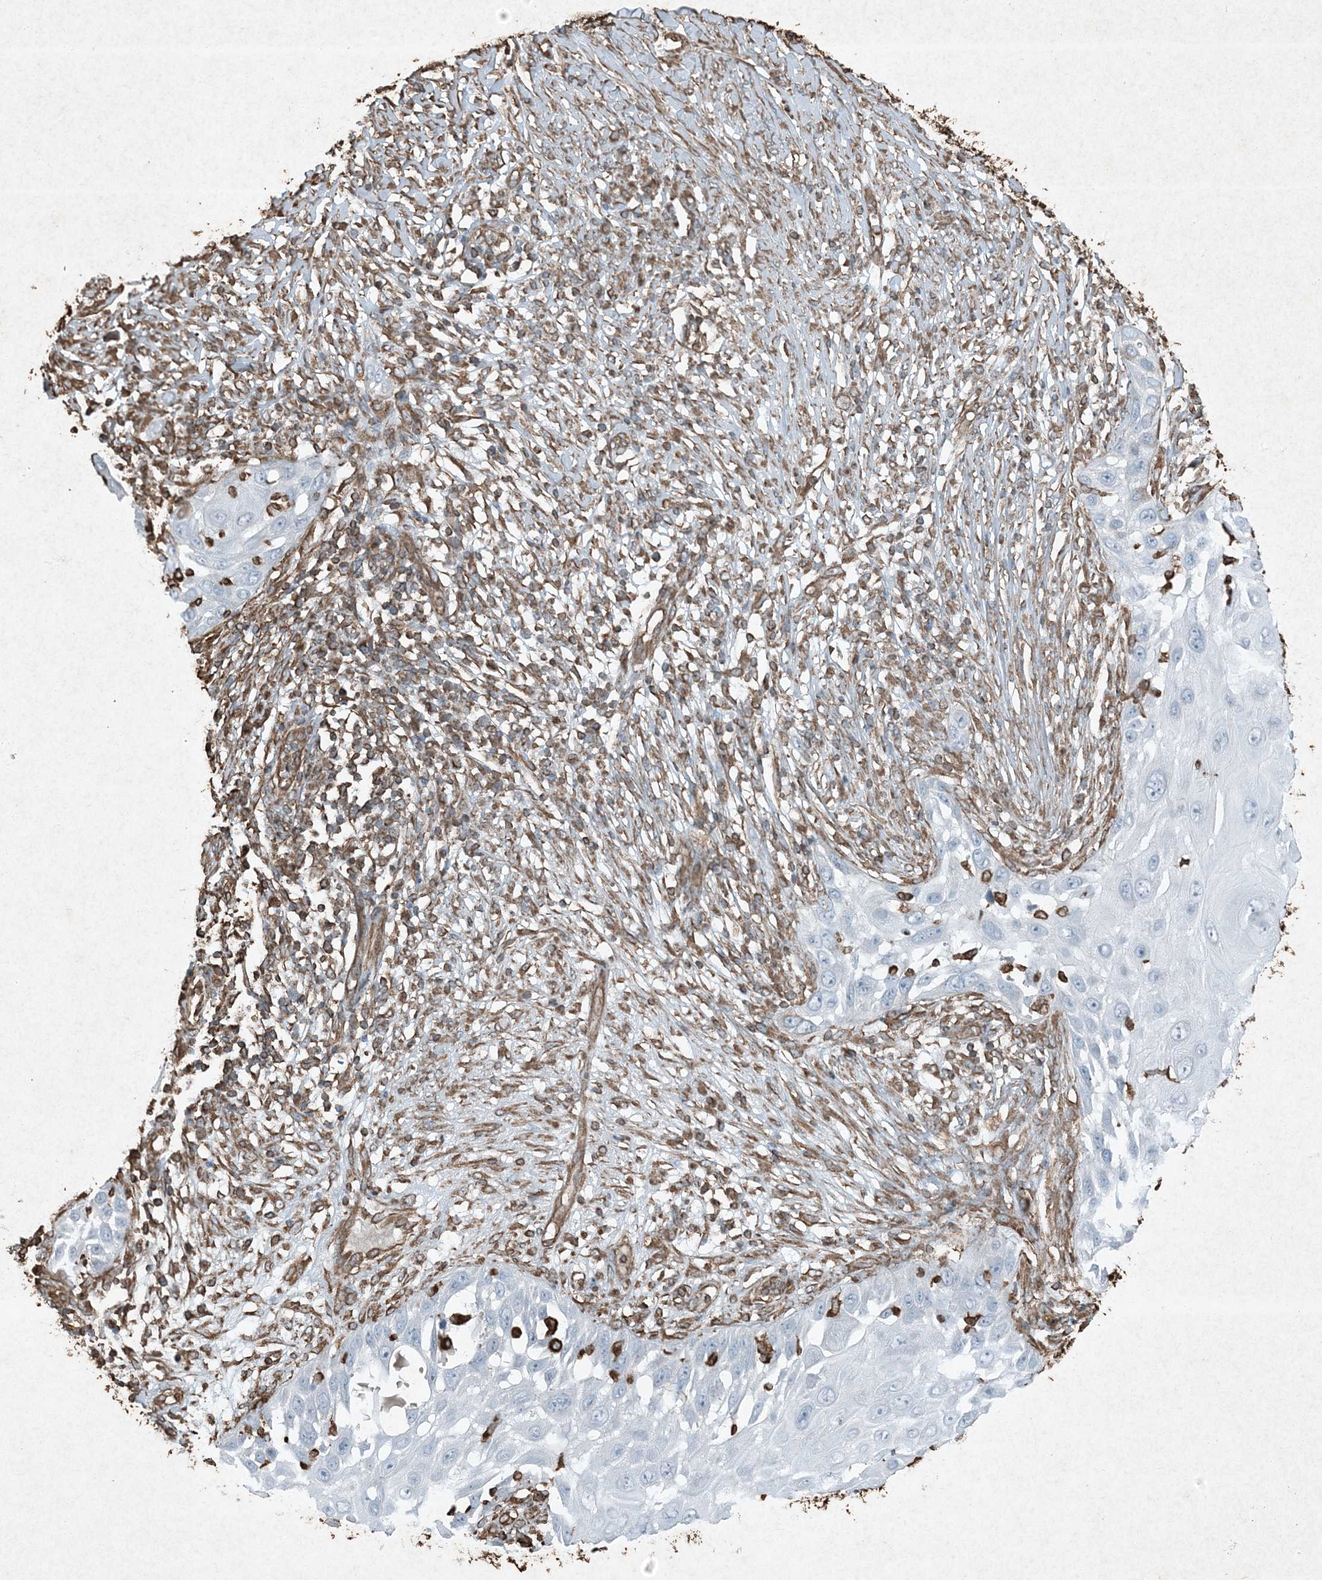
{"staining": {"intensity": "negative", "quantity": "none", "location": "none"}, "tissue": "skin cancer", "cell_type": "Tumor cells", "image_type": "cancer", "snomed": [{"axis": "morphology", "description": "Squamous cell carcinoma, NOS"}, {"axis": "topography", "description": "Skin"}], "caption": "IHC histopathology image of neoplastic tissue: squamous cell carcinoma (skin) stained with DAB (3,3'-diaminobenzidine) demonstrates no significant protein staining in tumor cells.", "gene": "RYK", "patient": {"sex": "female", "age": 44}}